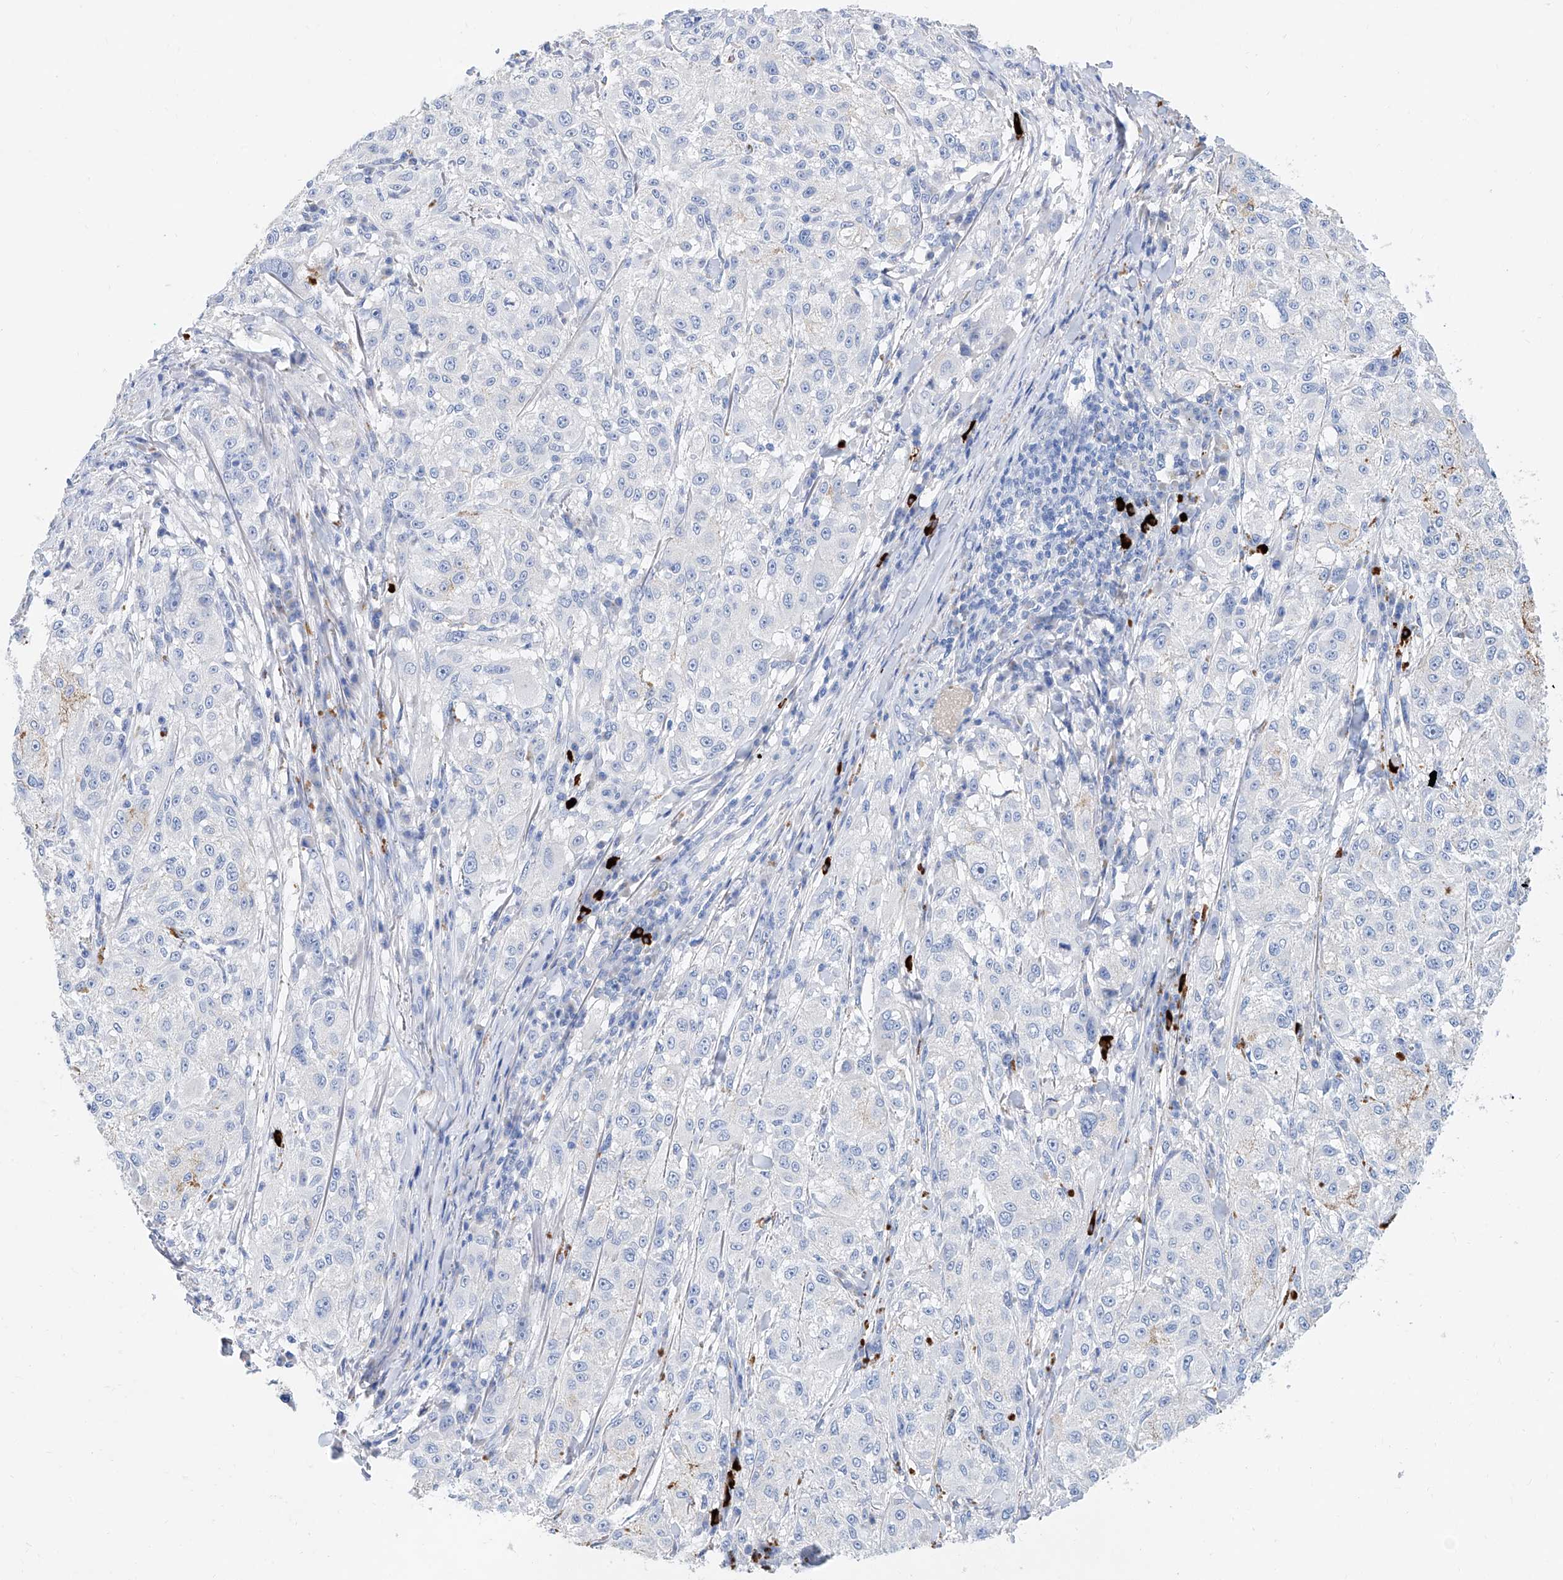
{"staining": {"intensity": "negative", "quantity": "none", "location": "none"}, "tissue": "melanoma", "cell_type": "Tumor cells", "image_type": "cancer", "snomed": [{"axis": "morphology", "description": "Necrosis, NOS"}, {"axis": "morphology", "description": "Malignant melanoma, NOS"}, {"axis": "topography", "description": "Skin"}], "caption": "This is an immunohistochemistry (IHC) histopathology image of malignant melanoma. There is no positivity in tumor cells.", "gene": "SLC25A29", "patient": {"sex": "female", "age": 87}}